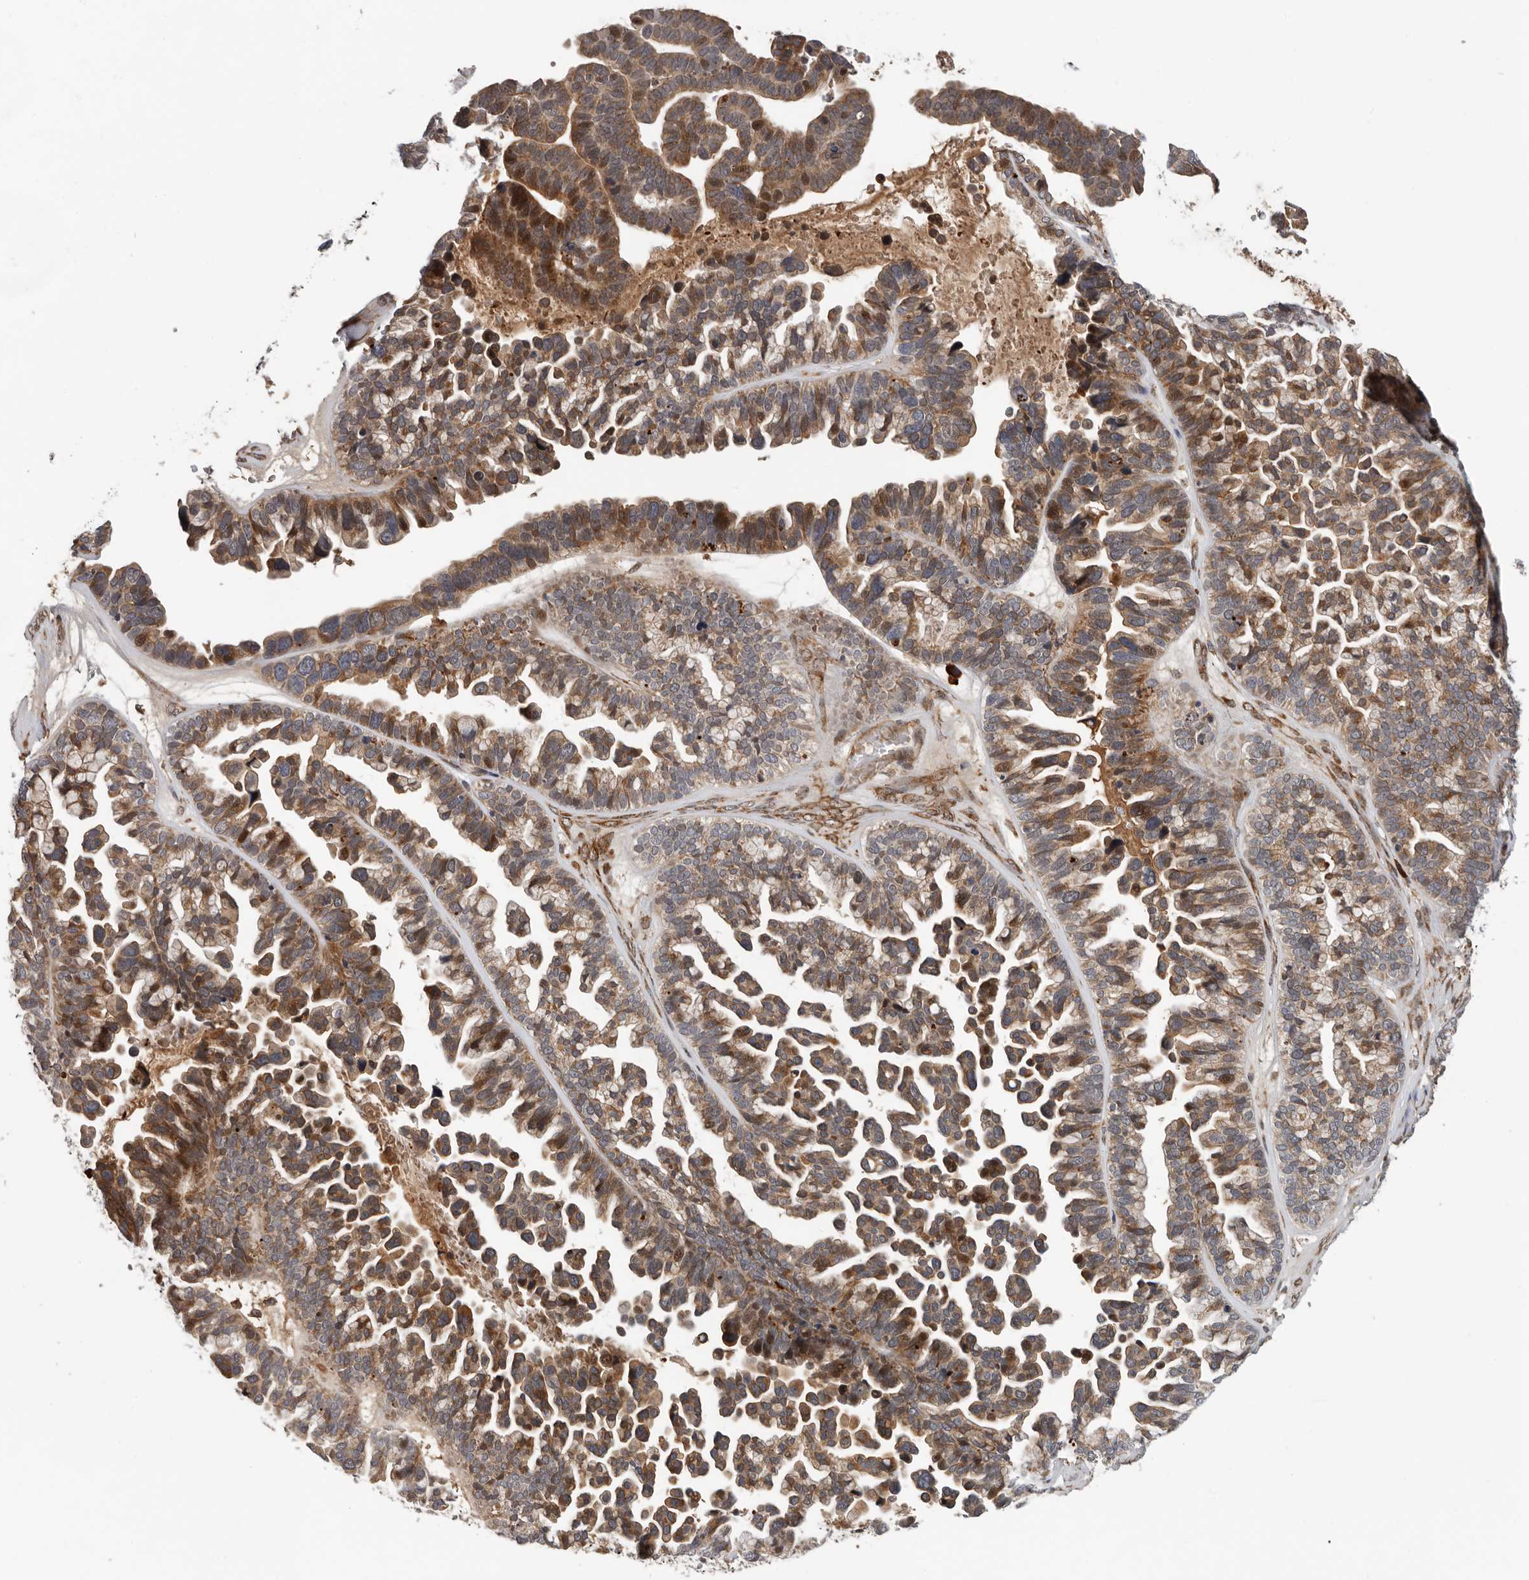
{"staining": {"intensity": "moderate", "quantity": ">75%", "location": "cytoplasmic/membranous,nuclear"}, "tissue": "ovarian cancer", "cell_type": "Tumor cells", "image_type": "cancer", "snomed": [{"axis": "morphology", "description": "Cystadenocarcinoma, serous, NOS"}, {"axis": "topography", "description": "Ovary"}], "caption": "An image of human ovarian cancer (serous cystadenocarcinoma) stained for a protein shows moderate cytoplasmic/membranous and nuclear brown staining in tumor cells.", "gene": "RNF157", "patient": {"sex": "female", "age": 56}}